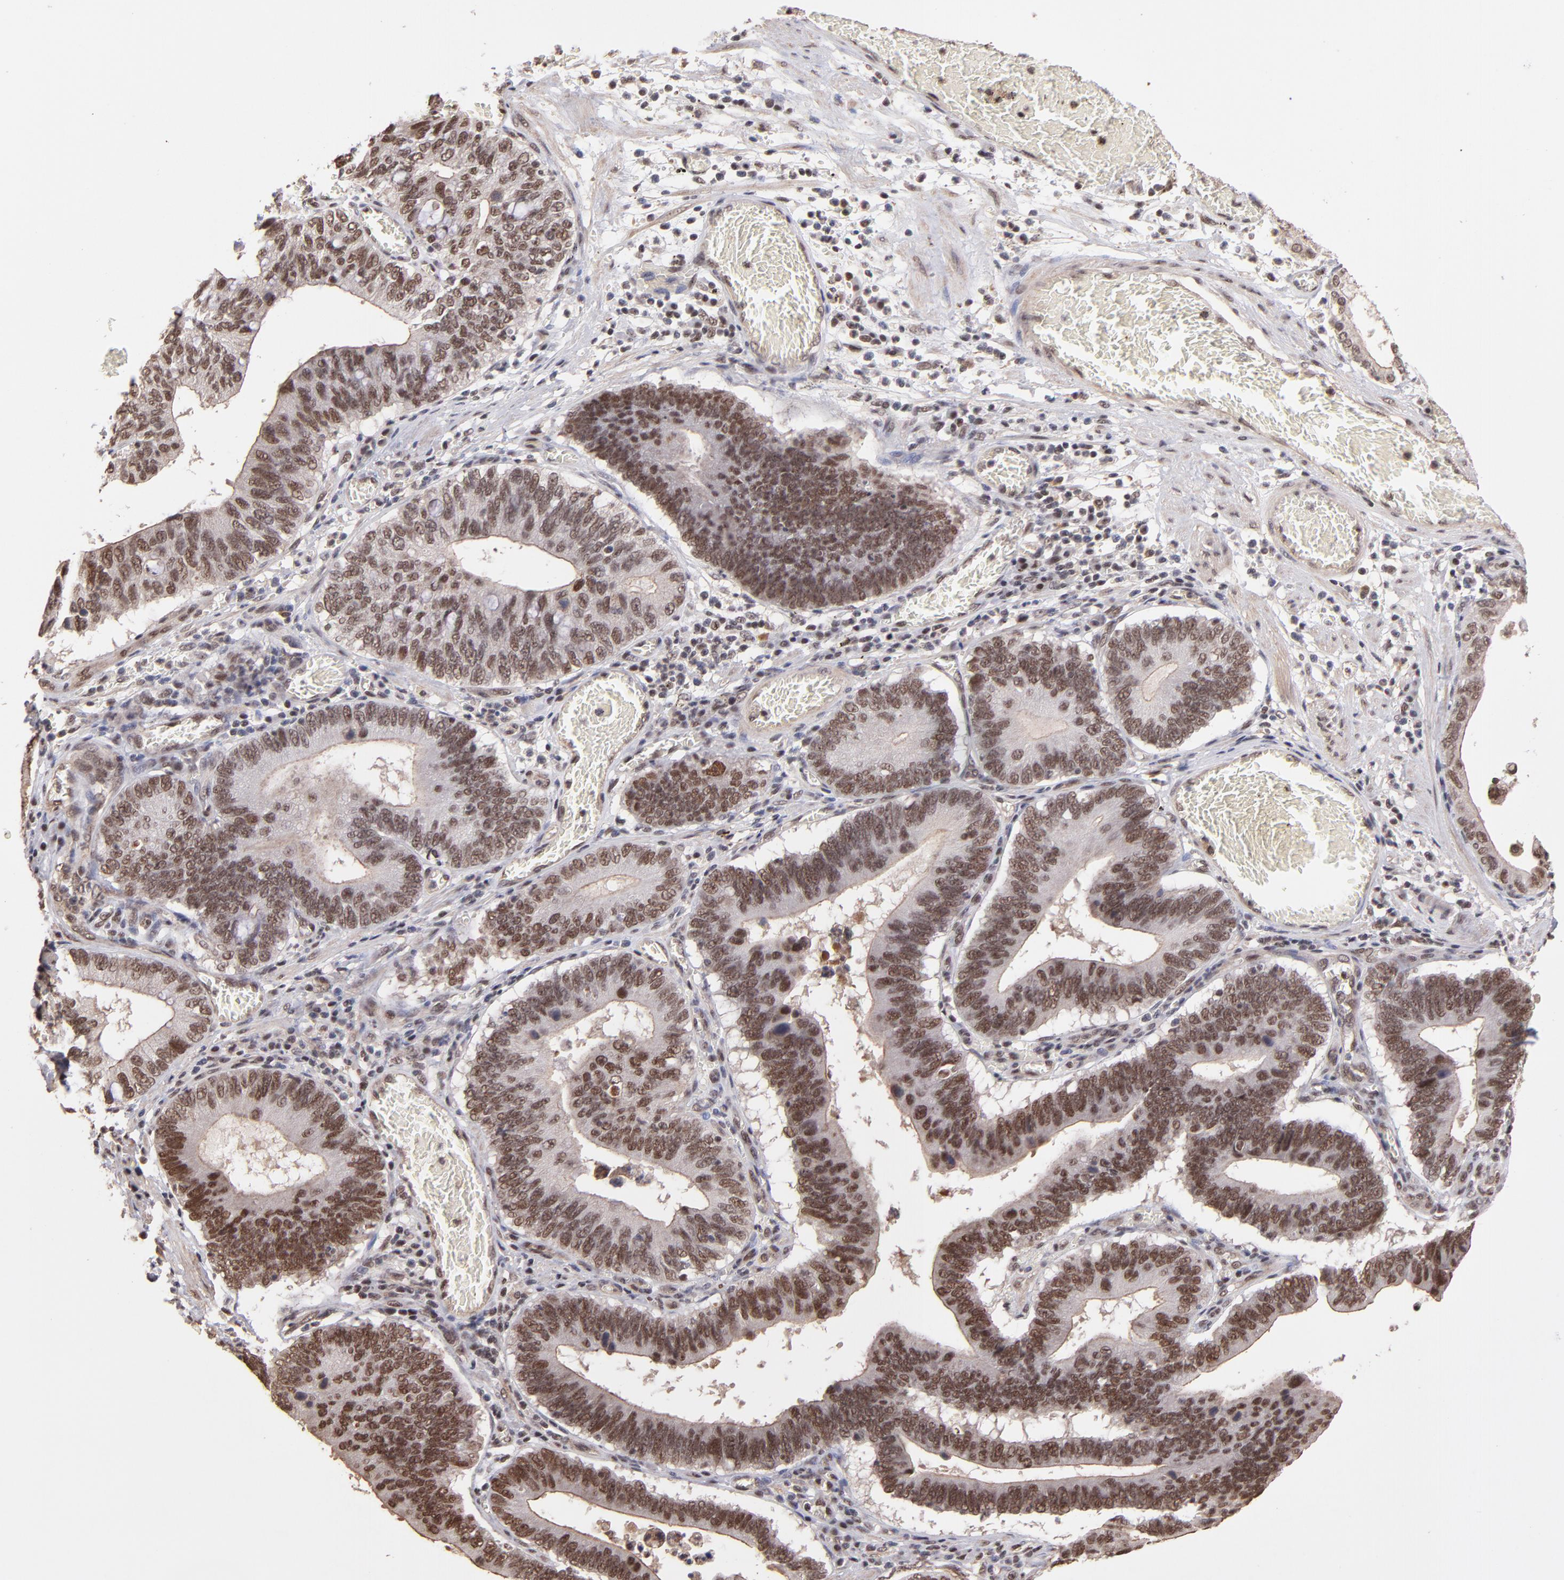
{"staining": {"intensity": "weak", "quantity": ">75%", "location": "nuclear"}, "tissue": "stomach cancer", "cell_type": "Tumor cells", "image_type": "cancer", "snomed": [{"axis": "morphology", "description": "Adenocarcinoma, NOS"}, {"axis": "topography", "description": "Stomach"}, {"axis": "topography", "description": "Gastric cardia"}], "caption": "Immunohistochemical staining of human stomach adenocarcinoma exhibits low levels of weak nuclear expression in about >75% of tumor cells. Using DAB (3,3'-diaminobenzidine) (brown) and hematoxylin (blue) stains, captured at high magnification using brightfield microscopy.", "gene": "TERF2", "patient": {"sex": "male", "age": 59}}